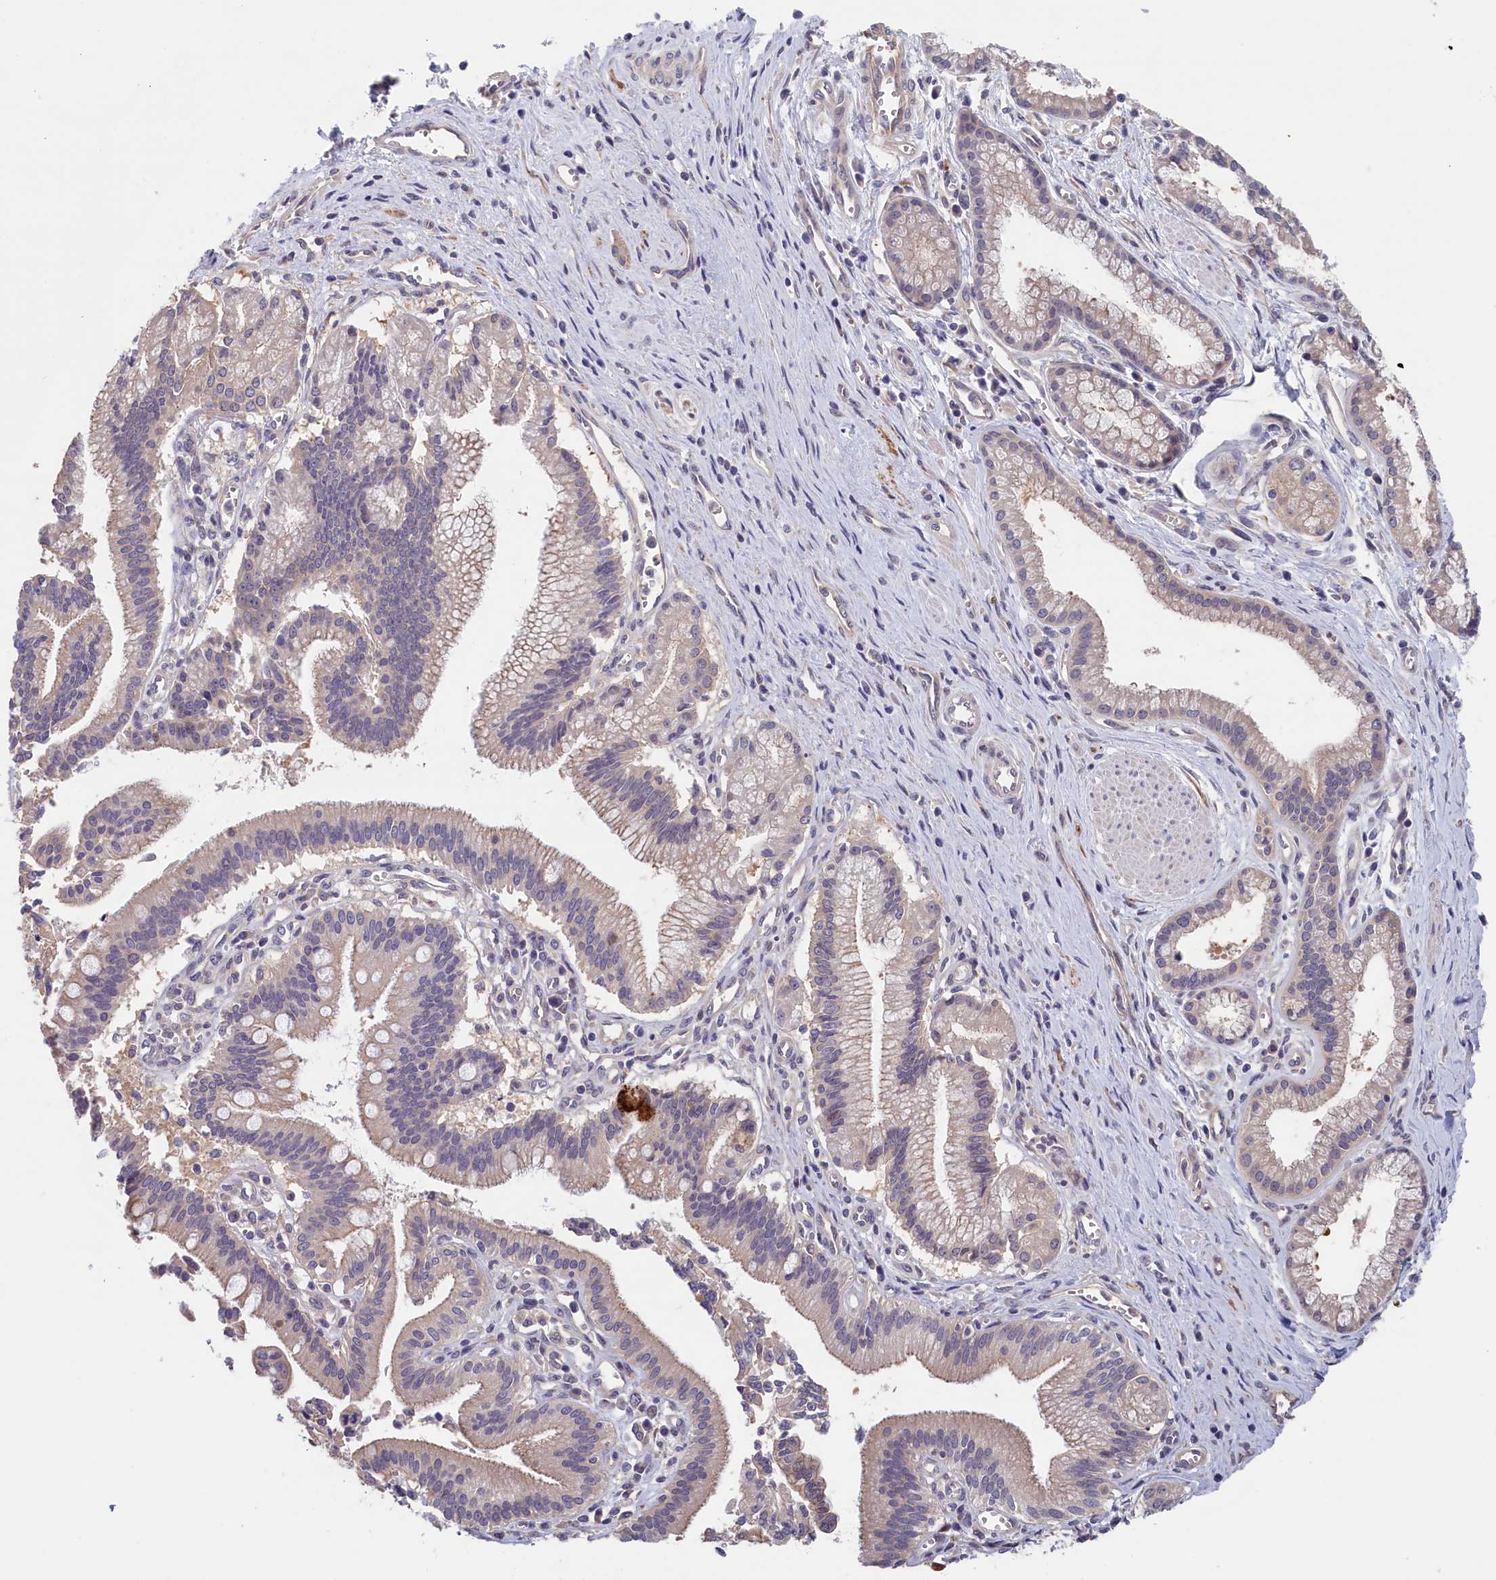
{"staining": {"intensity": "weak", "quantity": "25%-75%", "location": "cytoplasmic/membranous"}, "tissue": "pancreatic cancer", "cell_type": "Tumor cells", "image_type": "cancer", "snomed": [{"axis": "morphology", "description": "Adenocarcinoma, NOS"}, {"axis": "topography", "description": "Pancreas"}], "caption": "About 25%-75% of tumor cells in human adenocarcinoma (pancreatic) demonstrate weak cytoplasmic/membranous protein expression as visualized by brown immunohistochemical staining.", "gene": "TMEM116", "patient": {"sex": "male", "age": 78}}